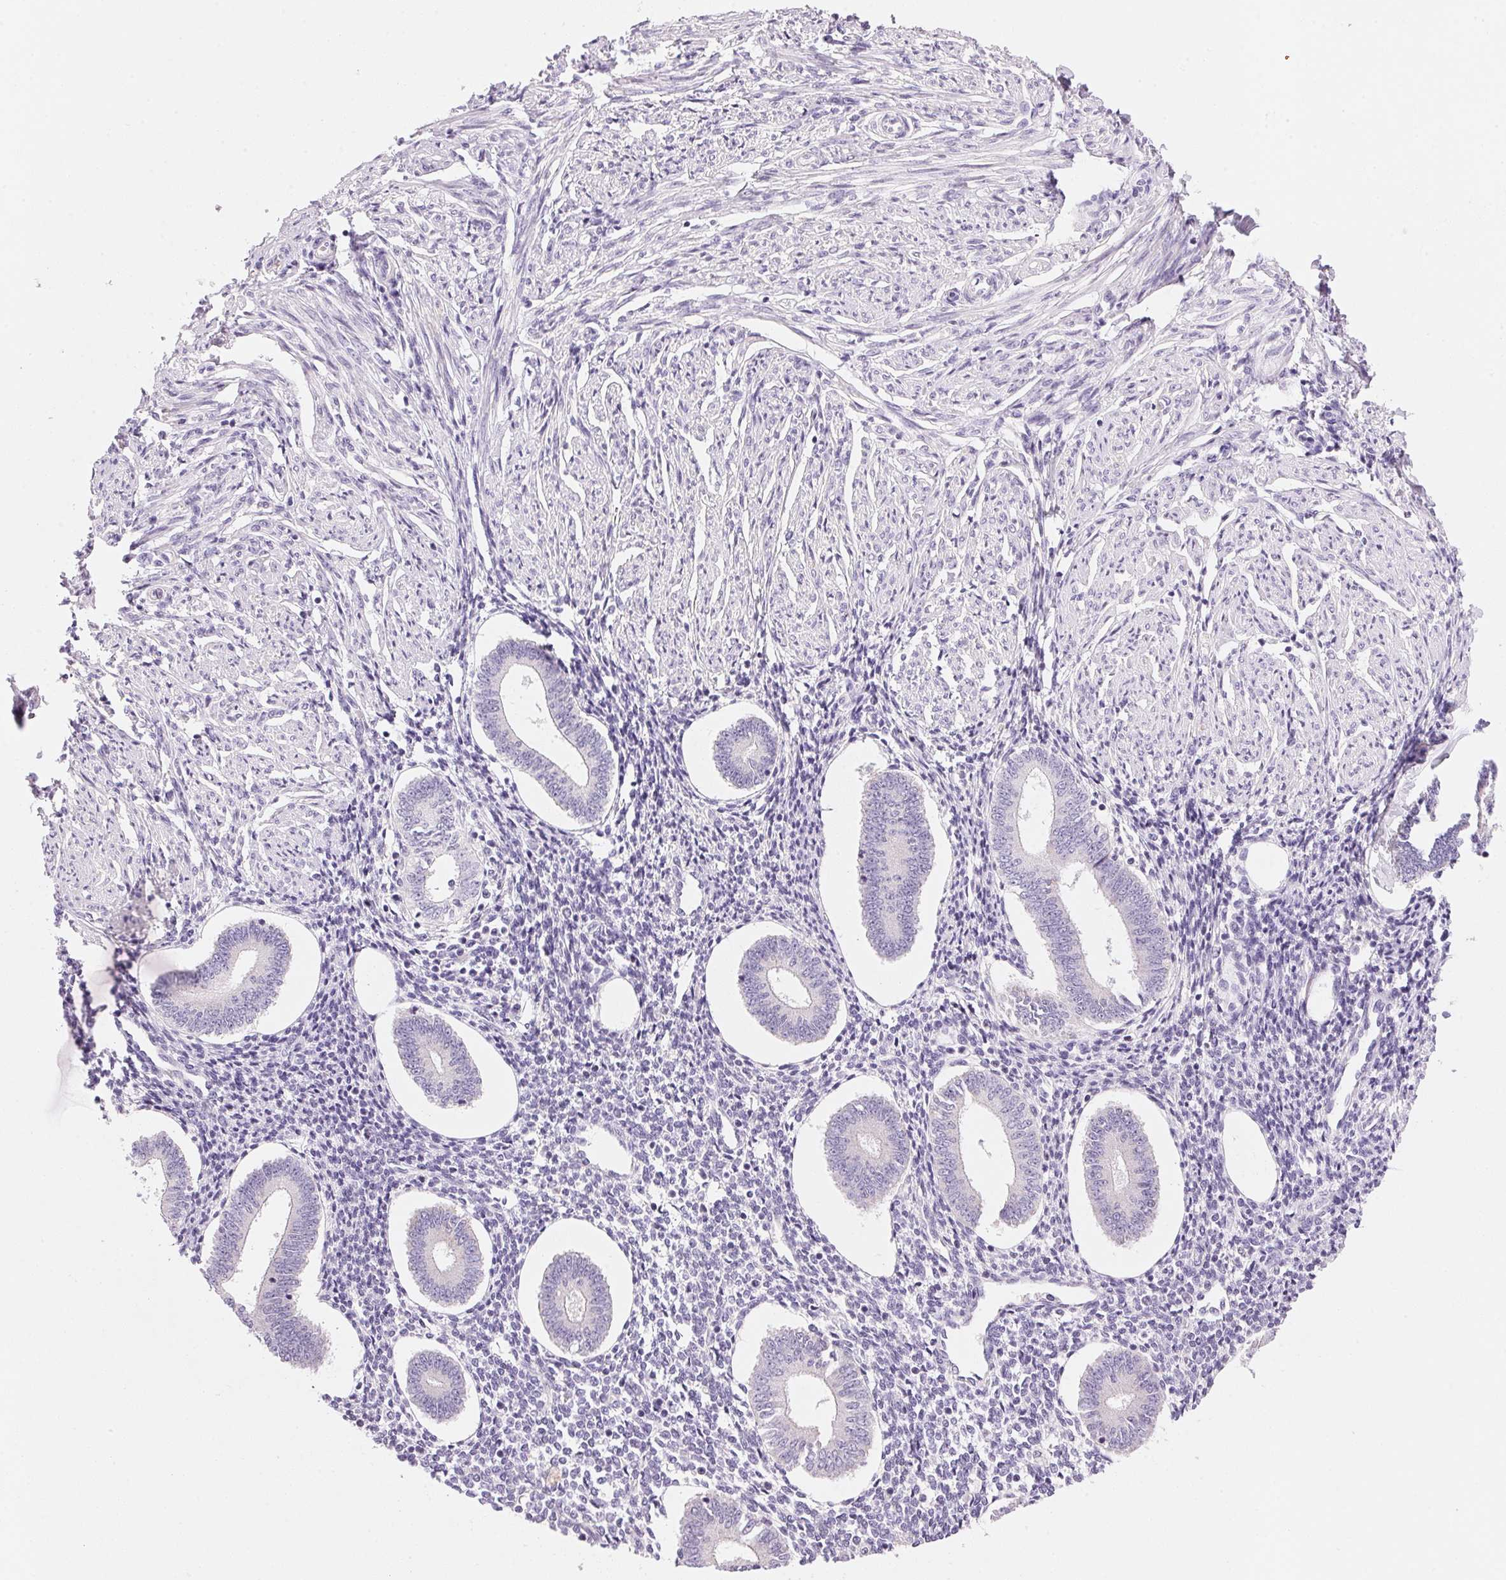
{"staining": {"intensity": "negative", "quantity": "none", "location": "none"}, "tissue": "endometrium", "cell_type": "Cells in endometrial stroma", "image_type": "normal", "snomed": [{"axis": "morphology", "description": "Normal tissue, NOS"}, {"axis": "topography", "description": "Endometrium"}], "caption": "IHC histopathology image of benign endometrium: endometrium stained with DAB (3,3'-diaminobenzidine) displays no significant protein positivity in cells in endometrial stroma.", "gene": "CYP11B1", "patient": {"sex": "female", "age": 40}}